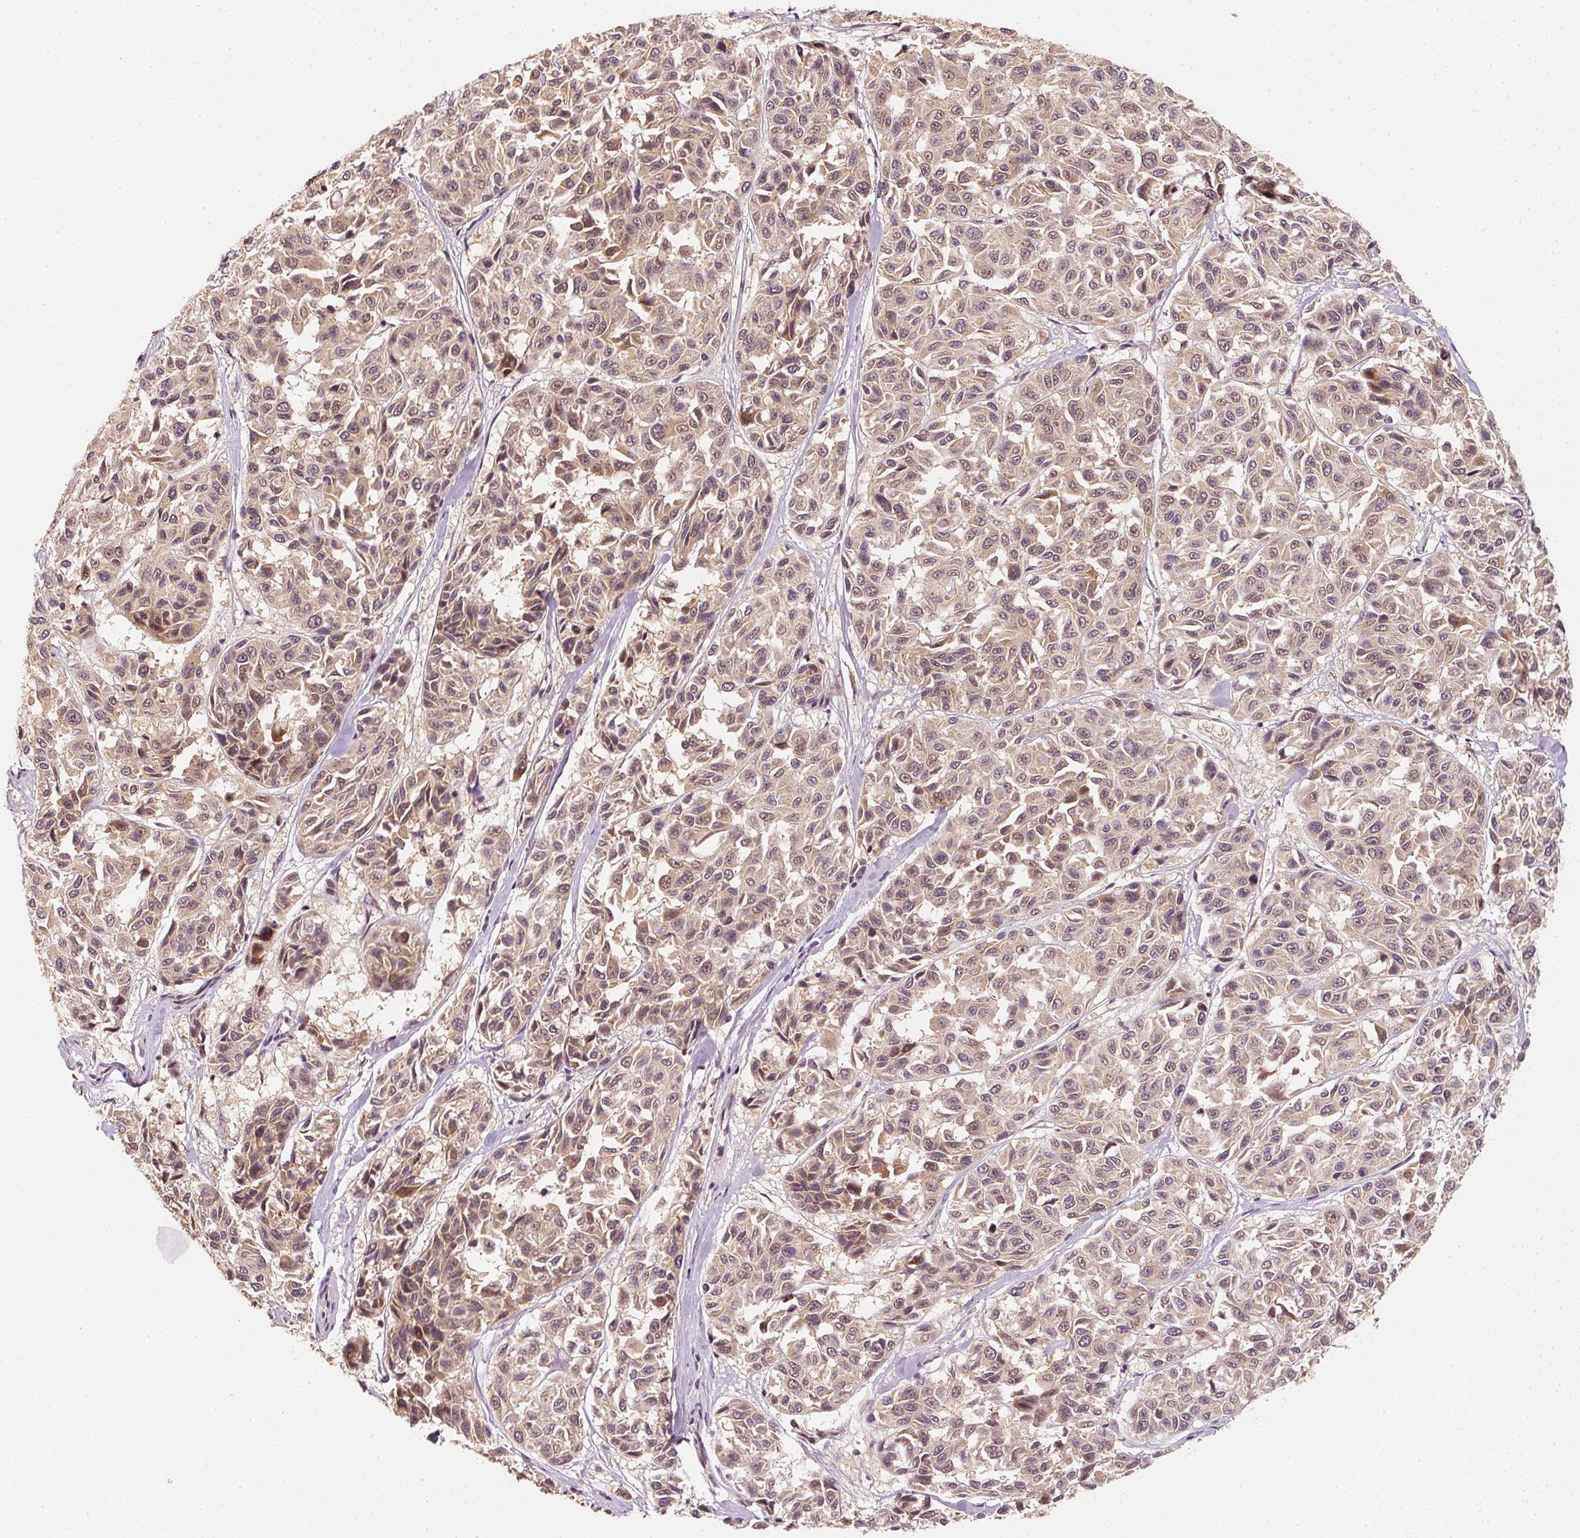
{"staining": {"intensity": "weak", "quantity": "25%-75%", "location": "cytoplasmic/membranous"}, "tissue": "melanoma", "cell_type": "Tumor cells", "image_type": "cancer", "snomed": [{"axis": "morphology", "description": "Malignant melanoma, NOS"}, {"axis": "topography", "description": "Skin"}], "caption": "Brown immunohistochemical staining in human melanoma displays weak cytoplasmic/membranous positivity in about 25%-75% of tumor cells. The protein is shown in brown color, while the nuclei are stained blue.", "gene": "EEF1A2", "patient": {"sex": "female", "age": 66}}